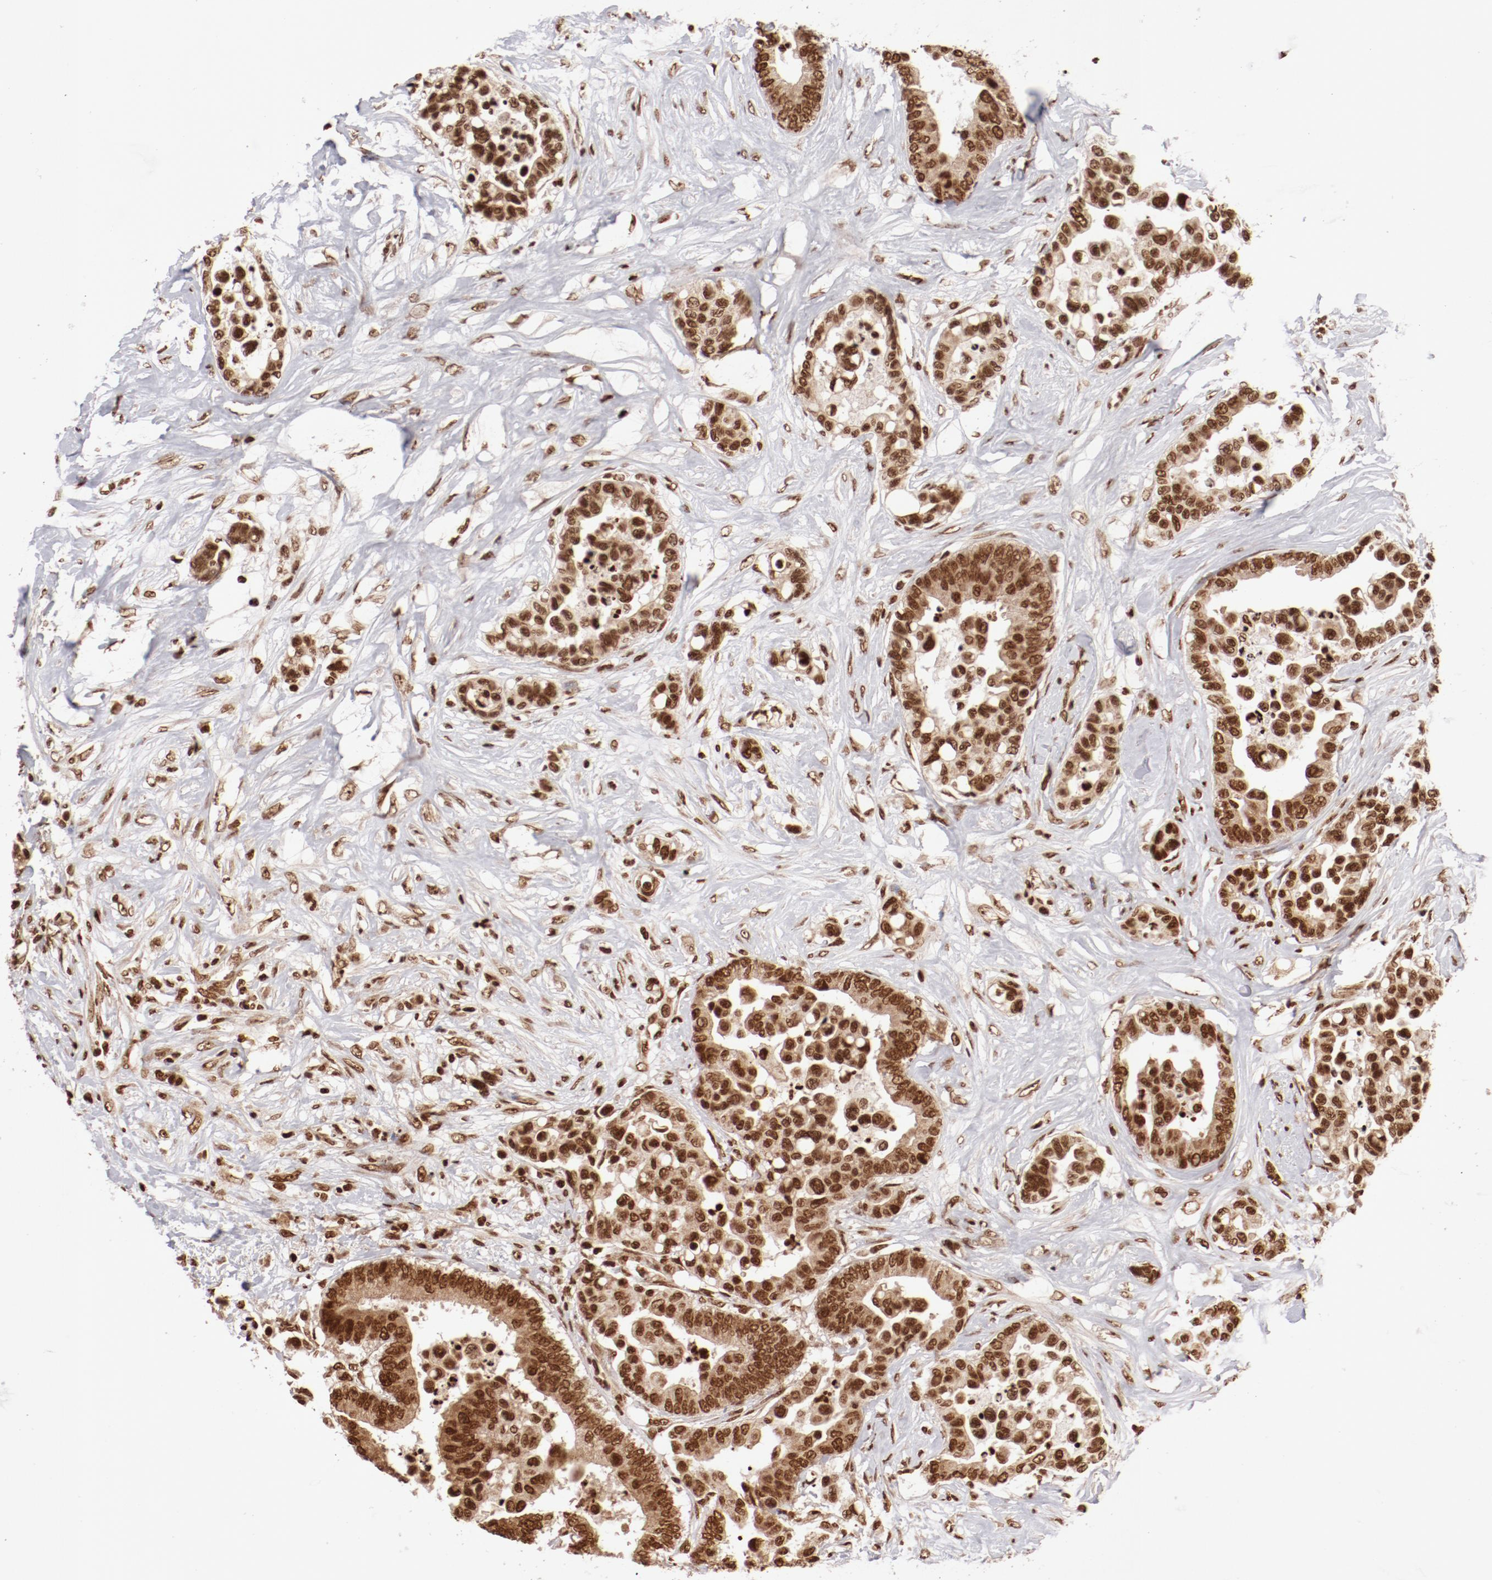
{"staining": {"intensity": "moderate", "quantity": ">75%", "location": "nuclear"}, "tissue": "colorectal cancer", "cell_type": "Tumor cells", "image_type": "cancer", "snomed": [{"axis": "morphology", "description": "Adenocarcinoma, NOS"}, {"axis": "topography", "description": "Colon"}], "caption": "Immunohistochemistry of human colorectal adenocarcinoma shows medium levels of moderate nuclear staining in about >75% of tumor cells. Nuclei are stained in blue.", "gene": "ABL2", "patient": {"sex": "male", "age": 82}}